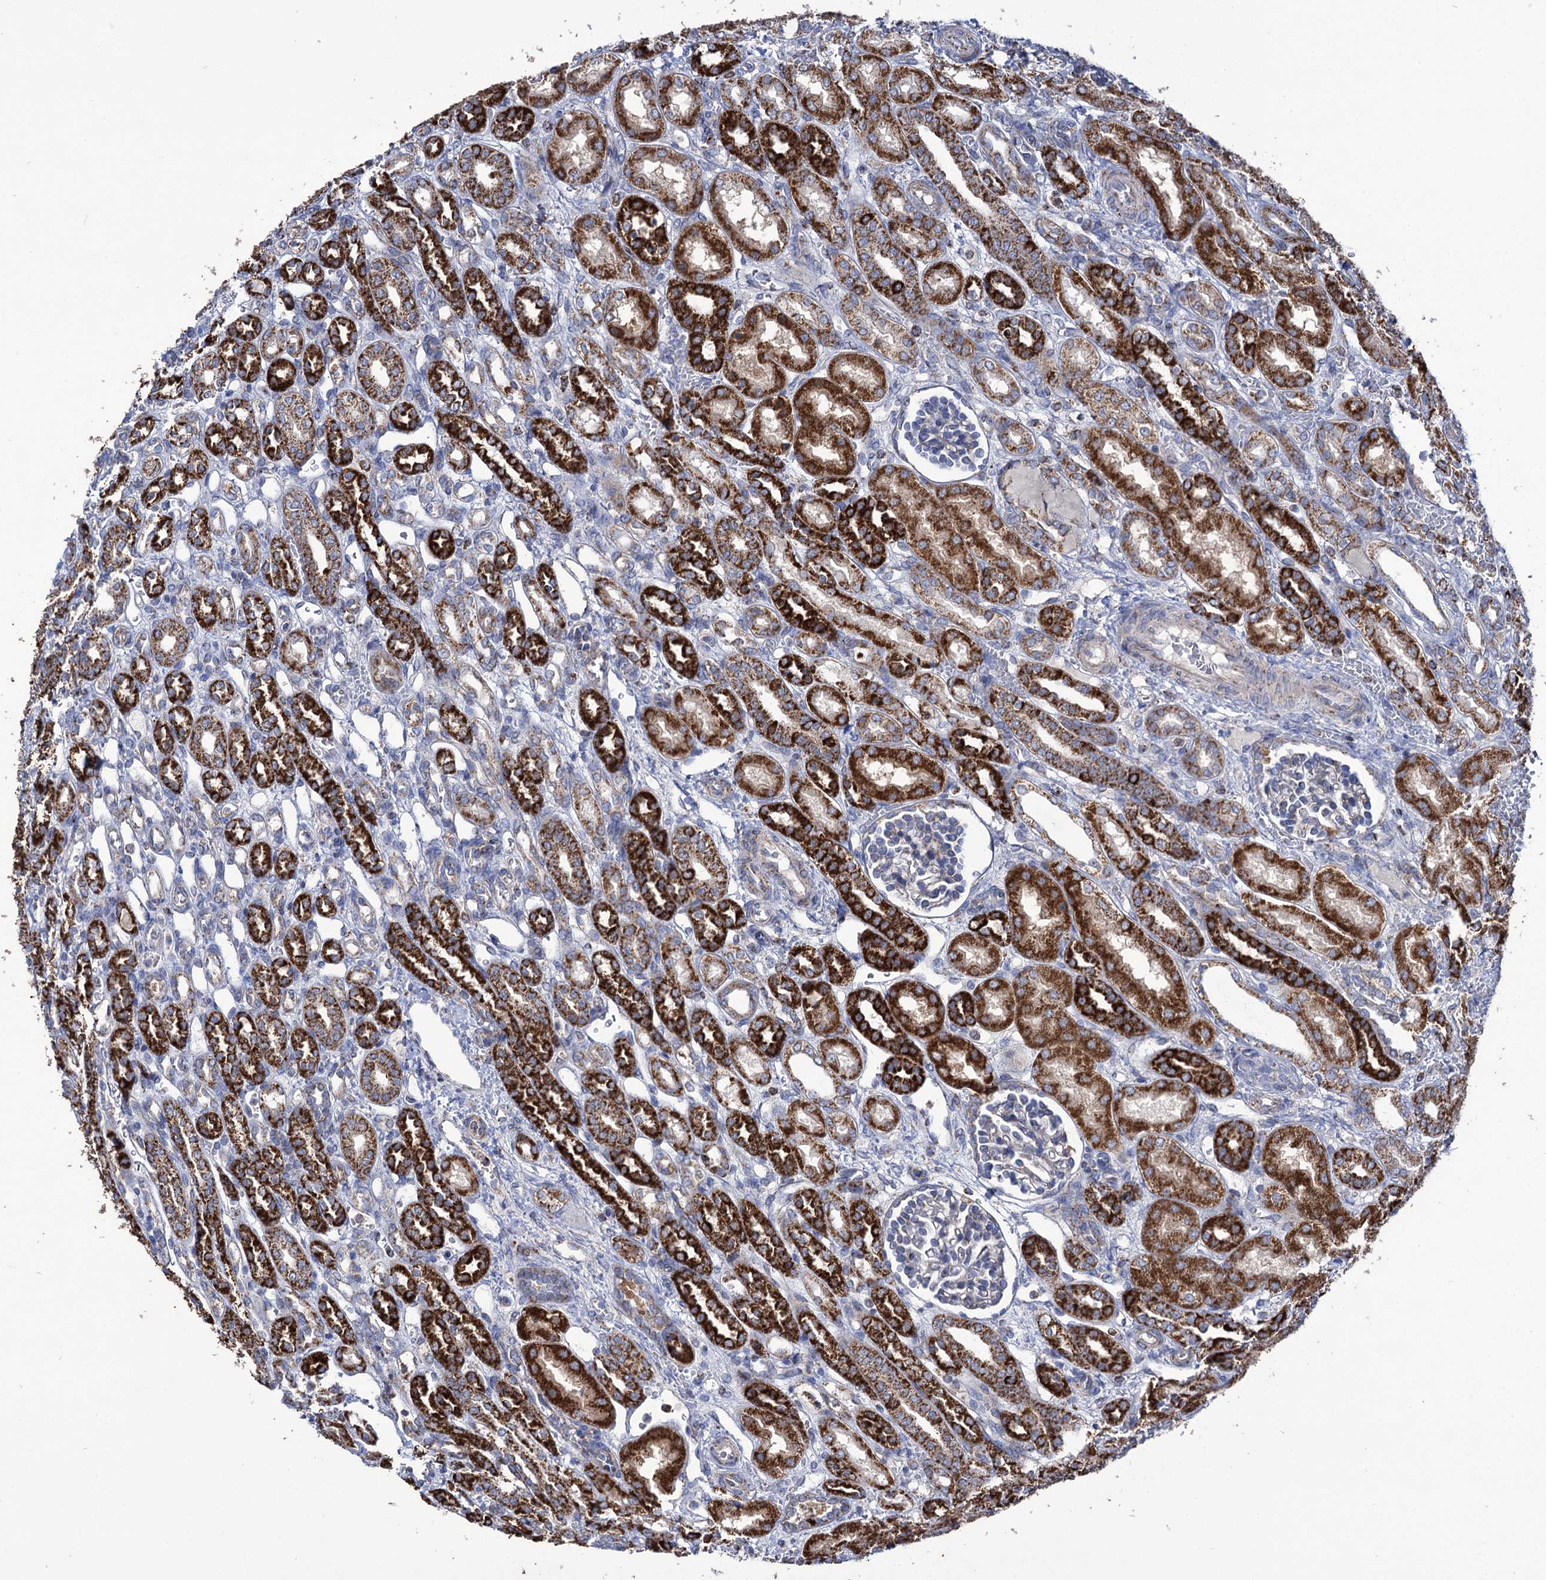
{"staining": {"intensity": "negative", "quantity": "none", "location": "none"}, "tissue": "kidney", "cell_type": "Cells in glomeruli", "image_type": "normal", "snomed": [{"axis": "morphology", "description": "Normal tissue, NOS"}, {"axis": "morphology", "description": "Neoplasm, malignant, NOS"}, {"axis": "topography", "description": "Kidney"}], "caption": "An image of human kidney is negative for staining in cells in glomeruli.", "gene": "ABHD10", "patient": {"sex": "female", "age": 1}}